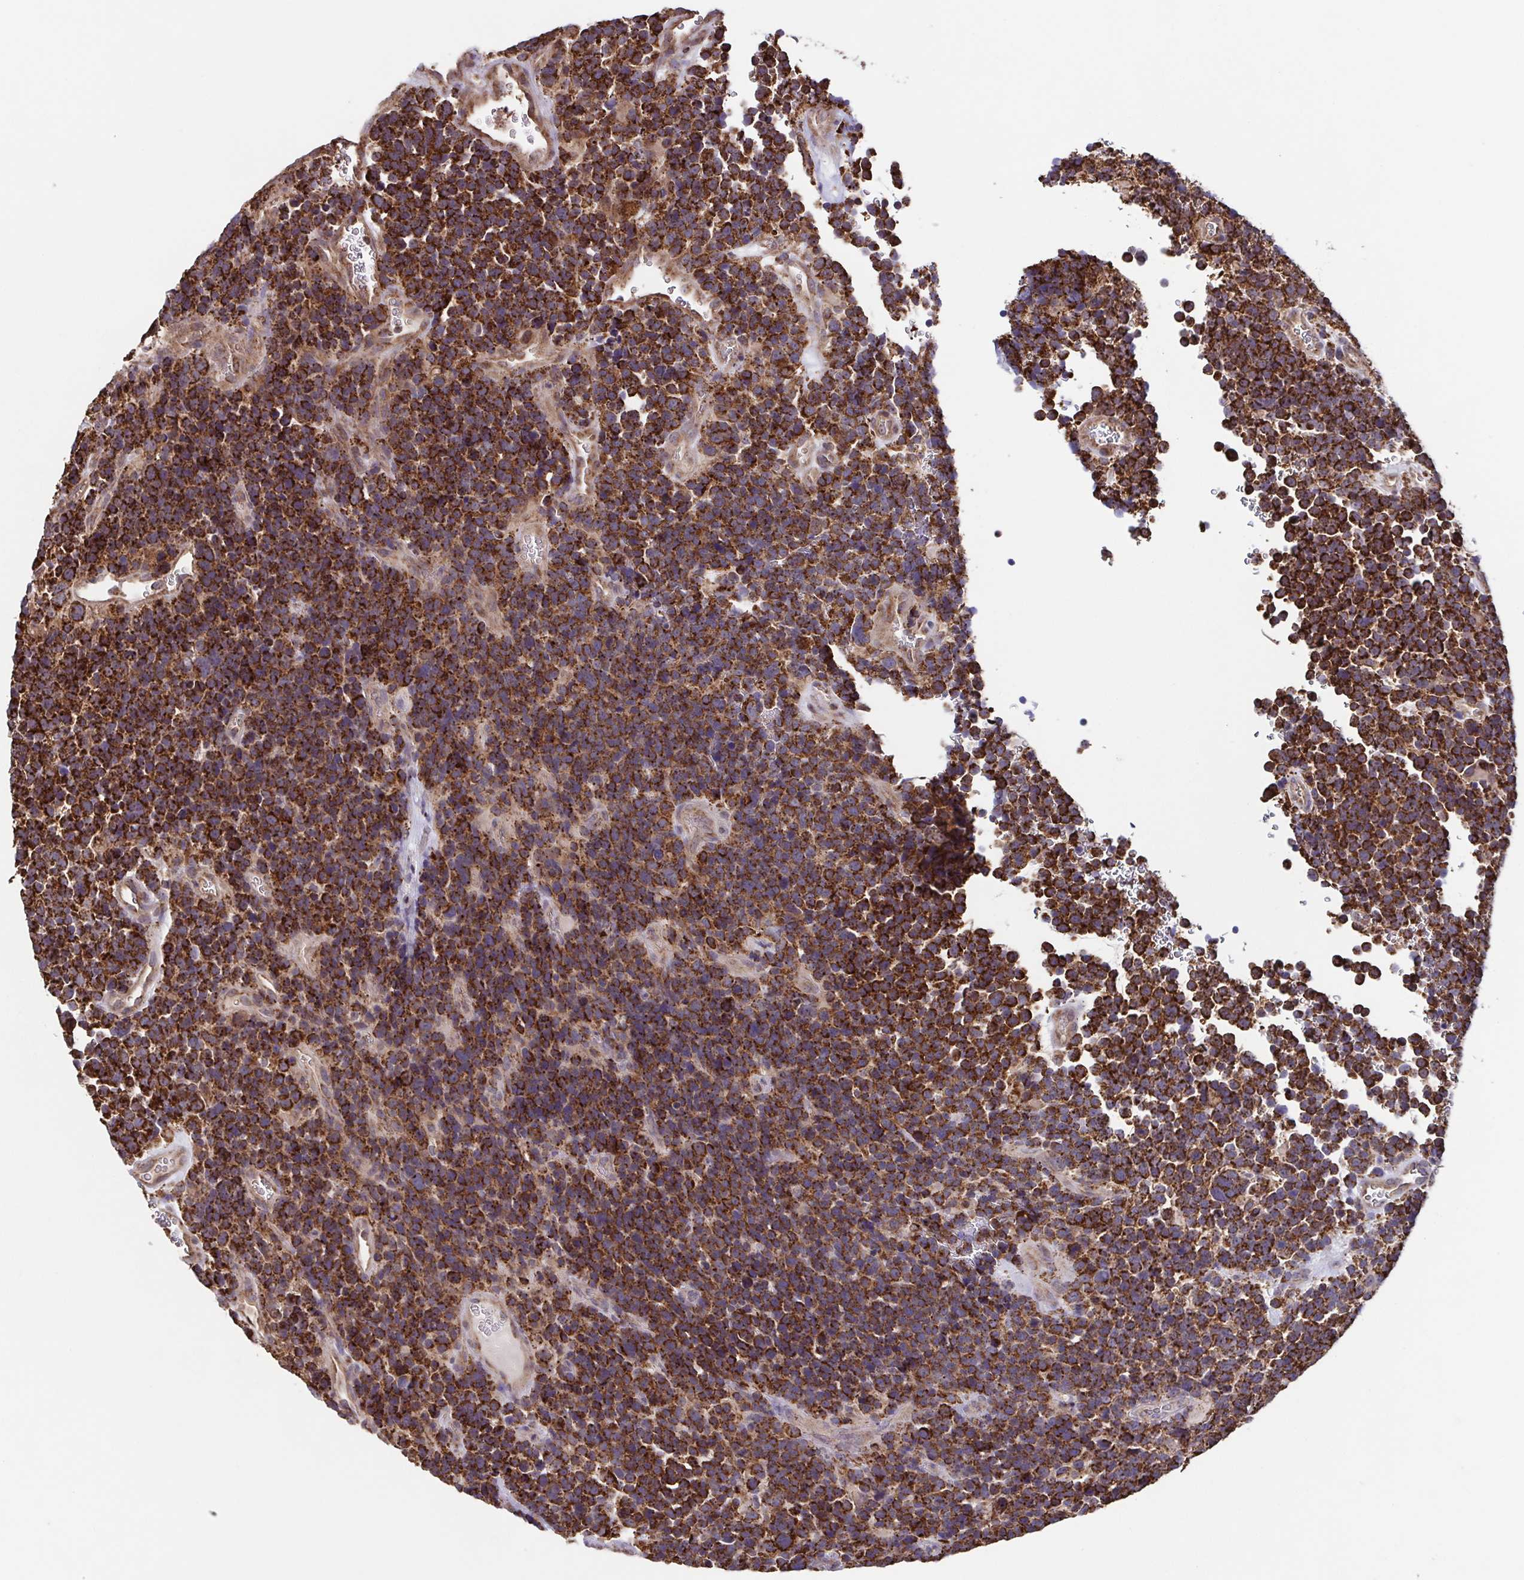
{"staining": {"intensity": "strong", "quantity": ">75%", "location": "cytoplasmic/membranous"}, "tissue": "glioma", "cell_type": "Tumor cells", "image_type": "cancer", "snomed": [{"axis": "morphology", "description": "Glioma, malignant, High grade"}, {"axis": "topography", "description": "Brain"}], "caption": "Glioma stained for a protein (brown) shows strong cytoplasmic/membranous positive expression in about >75% of tumor cells.", "gene": "DIP2B", "patient": {"sex": "male", "age": 33}}